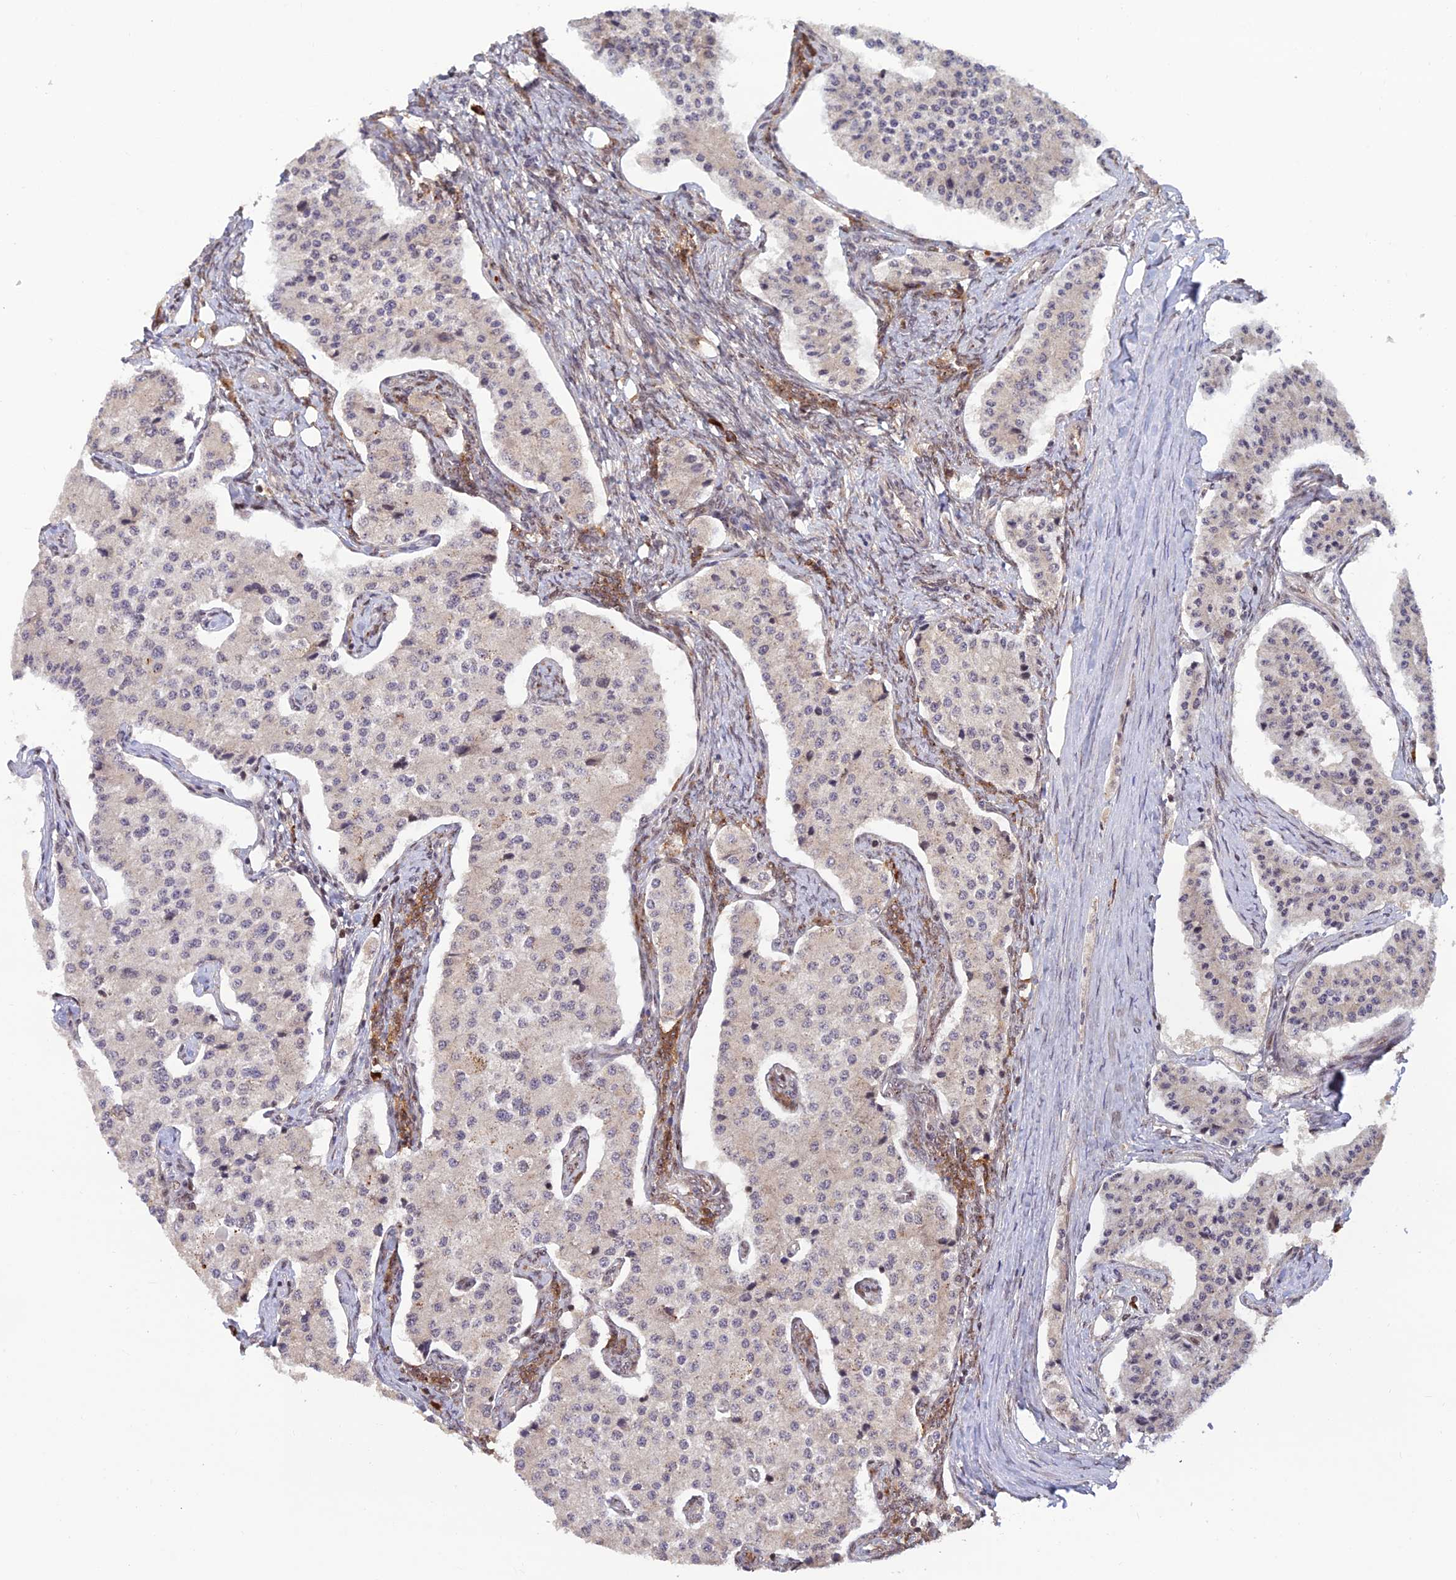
{"staining": {"intensity": "negative", "quantity": "none", "location": "none"}, "tissue": "carcinoid", "cell_type": "Tumor cells", "image_type": "cancer", "snomed": [{"axis": "morphology", "description": "Carcinoid, malignant, NOS"}, {"axis": "topography", "description": "Colon"}], "caption": "Carcinoid (malignant) stained for a protein using immunohistochemistry (IHC) demonstrates no positivity tumor cells.", "gene": "ZNF565", "patient": {"sex": "female", "age": 52}}